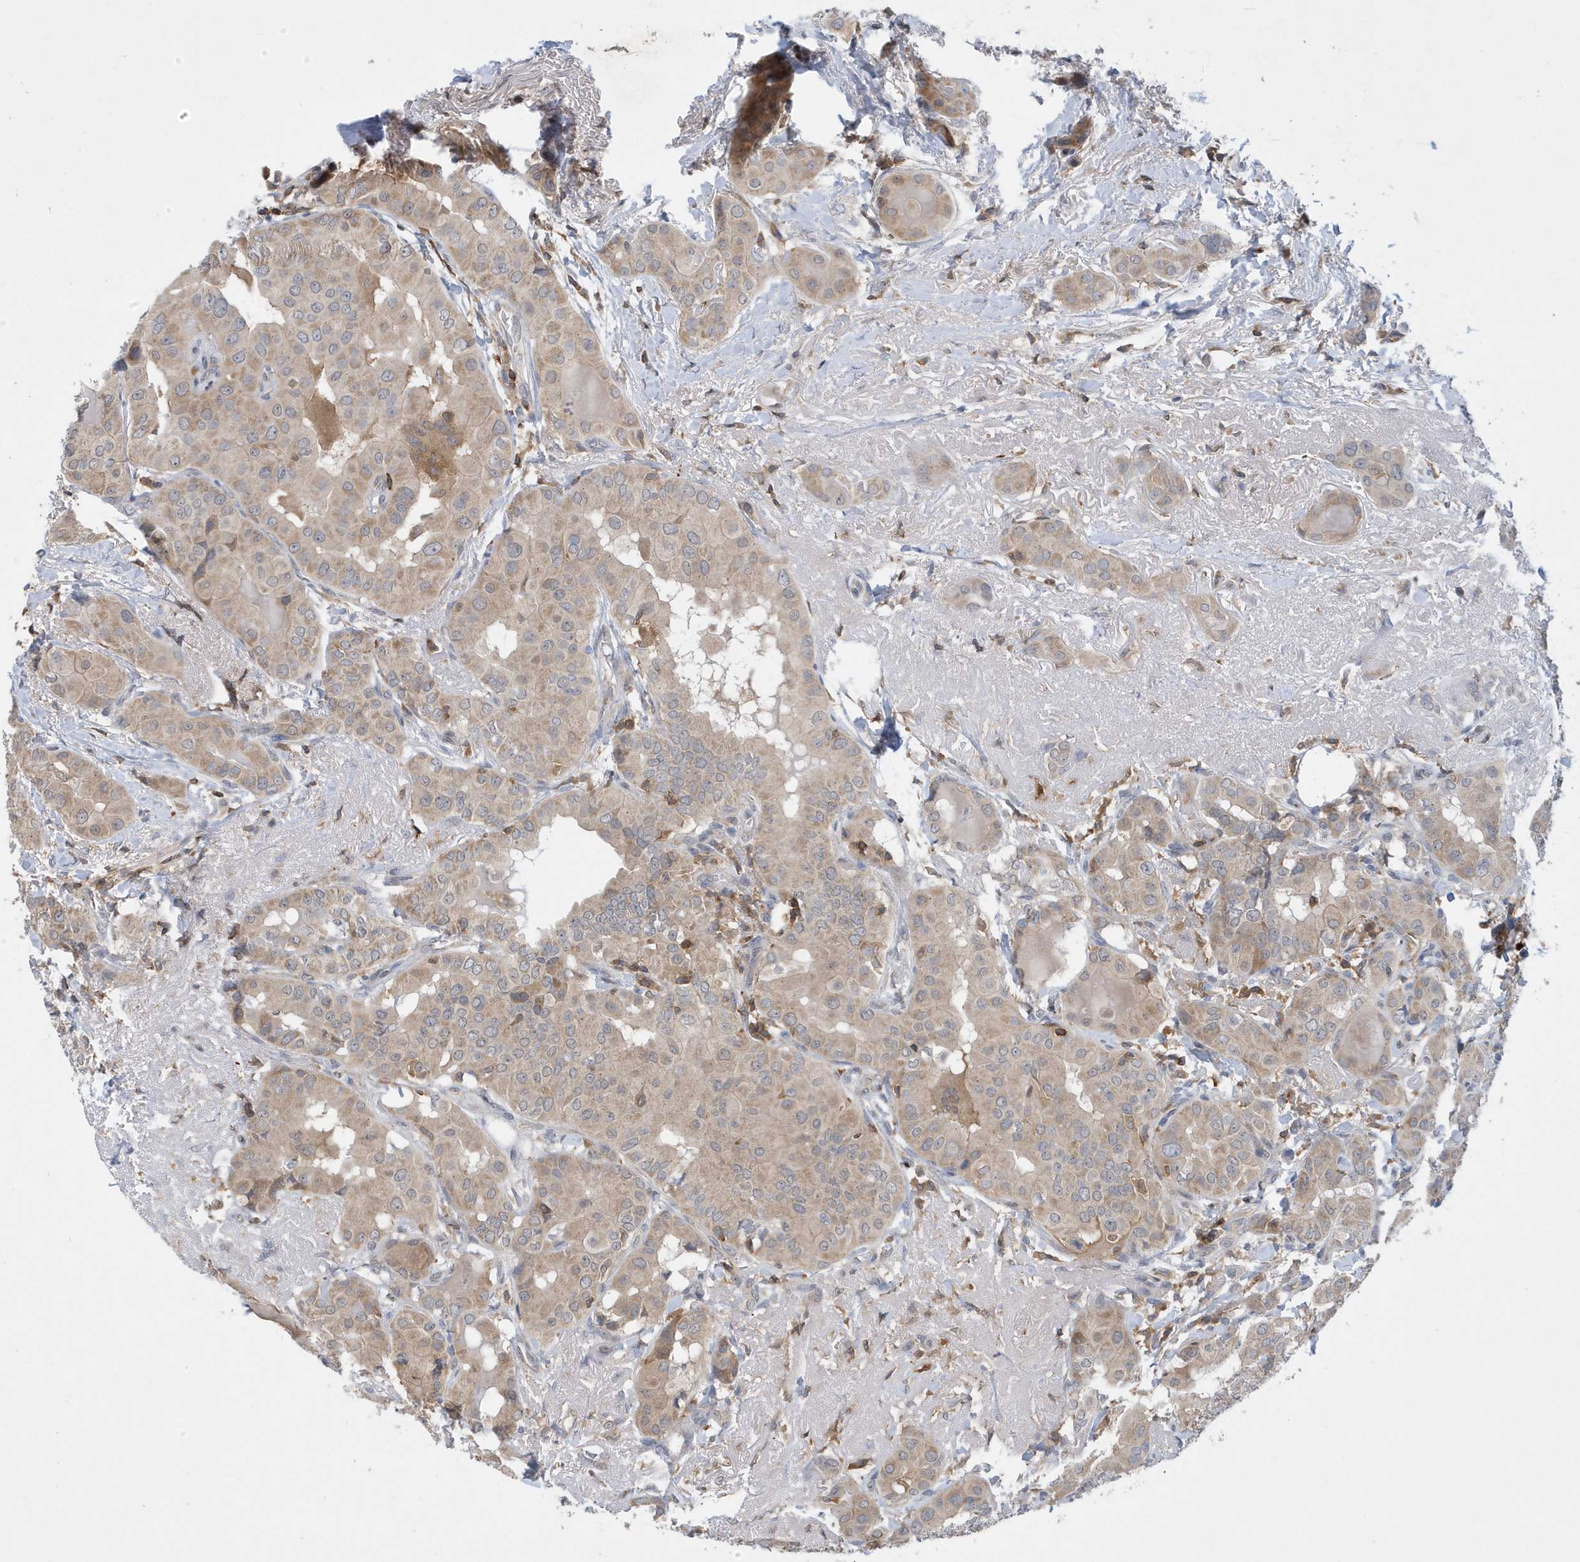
{"staining": {"intensity": "weak", "quantity": "<25%", "location": "cytoplasmic/membranous"}, "tissue": "thyroid cancer", "cell_type": "Tumor cells", "image_type": "cancer", "snomed": [{"axis": "morphology", "description": "Papillary adenocarcinoma, NOS"}, {"axis": "topography", "description": "Thyroid gland"}], "caption": "Tumor cells show no significant protein positivity in thyroid cancer (papillary adenocarcinoma).", "gene": "NSUN3", "patient": {"sex": "male", "age": 33}}